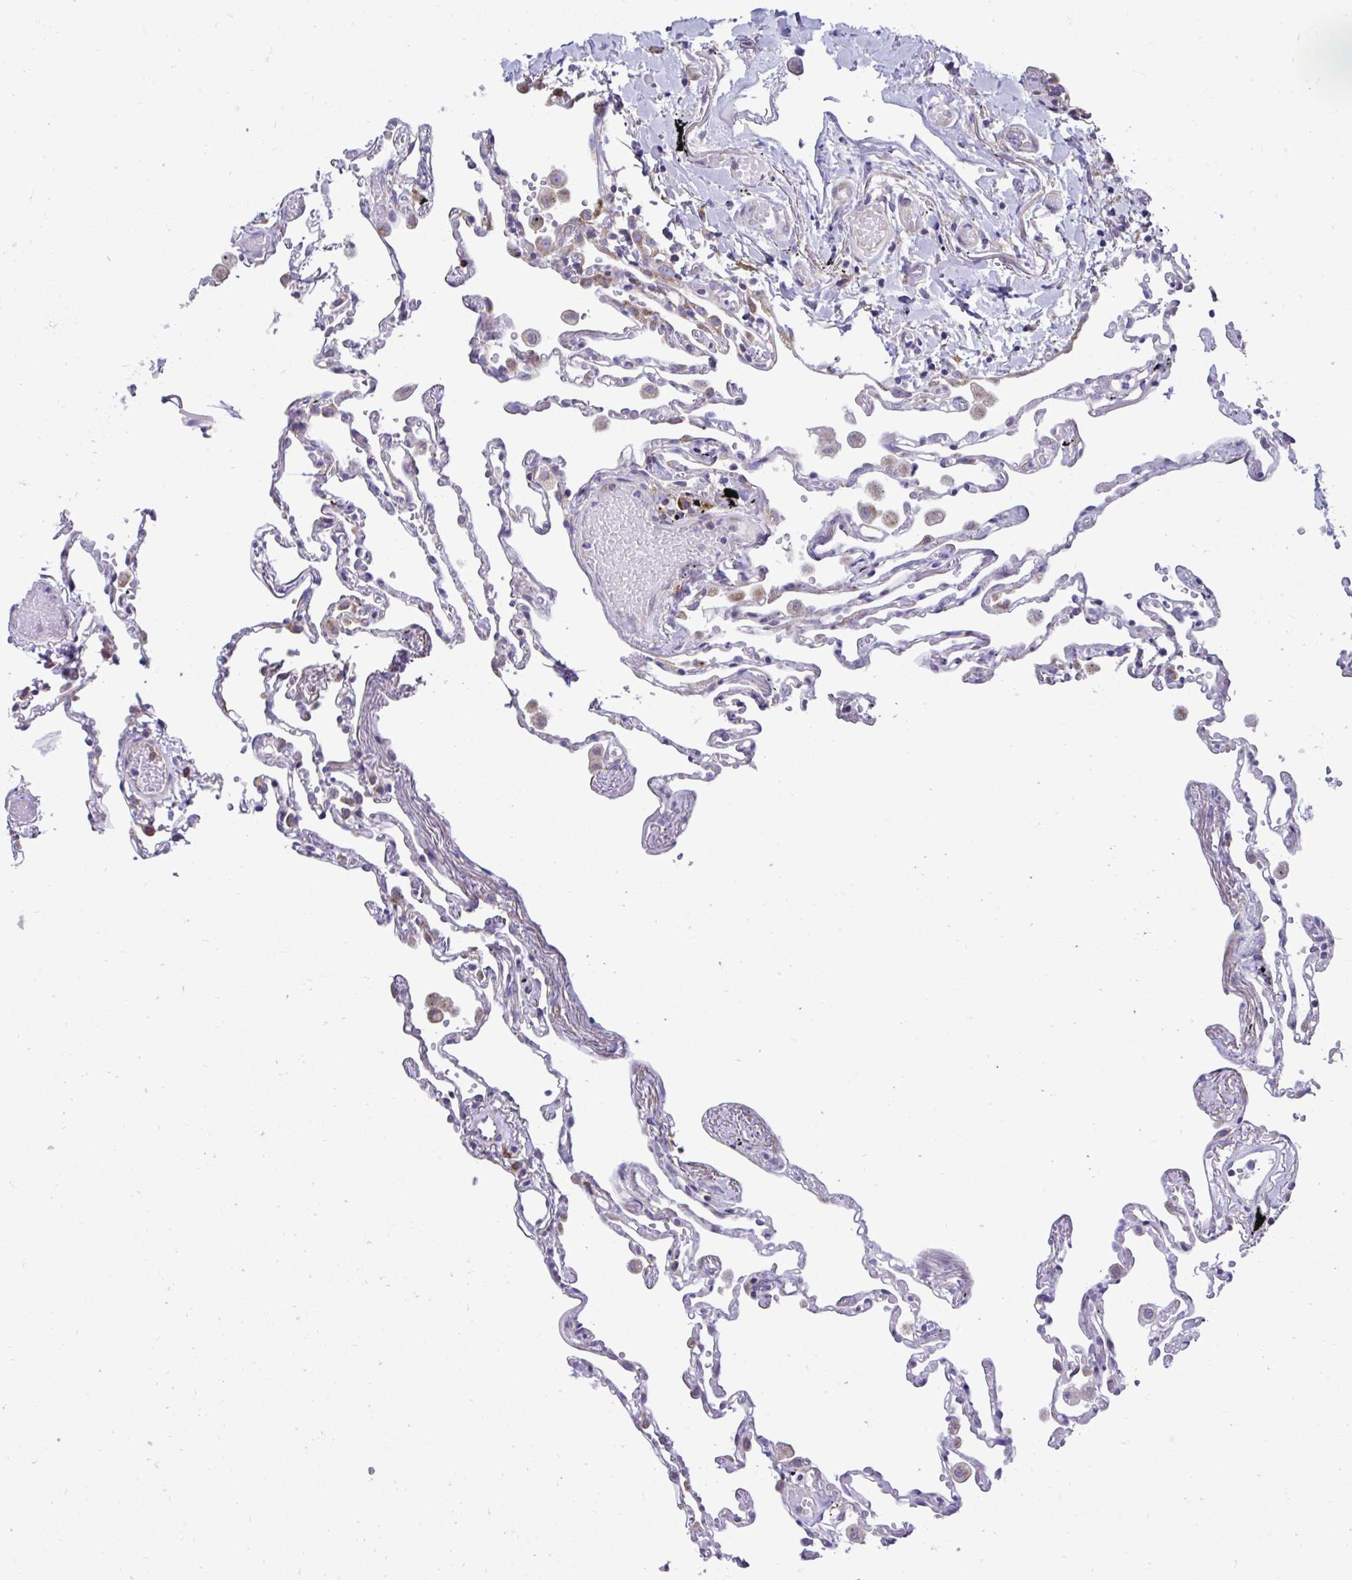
{"staining": {"intensity": "moderate", "quantity": "<25%", "location": "cytoplasmic/membranous"}, "tissue": "lung", "cell_type": "Alveolar cells", "image_type": "normal", "snomed": [{"axis": "morphology", "description": "Normal tissue, NOS"}, {"axis": "topography", "description": "Lung"}], "caption": "Lung stained with IHC displays moderate cytoplasmic/membranous expression in approximately <25% of alveolar cells.", "gene": "RPL7", "patient": {"sex": "female", "age": 67}}